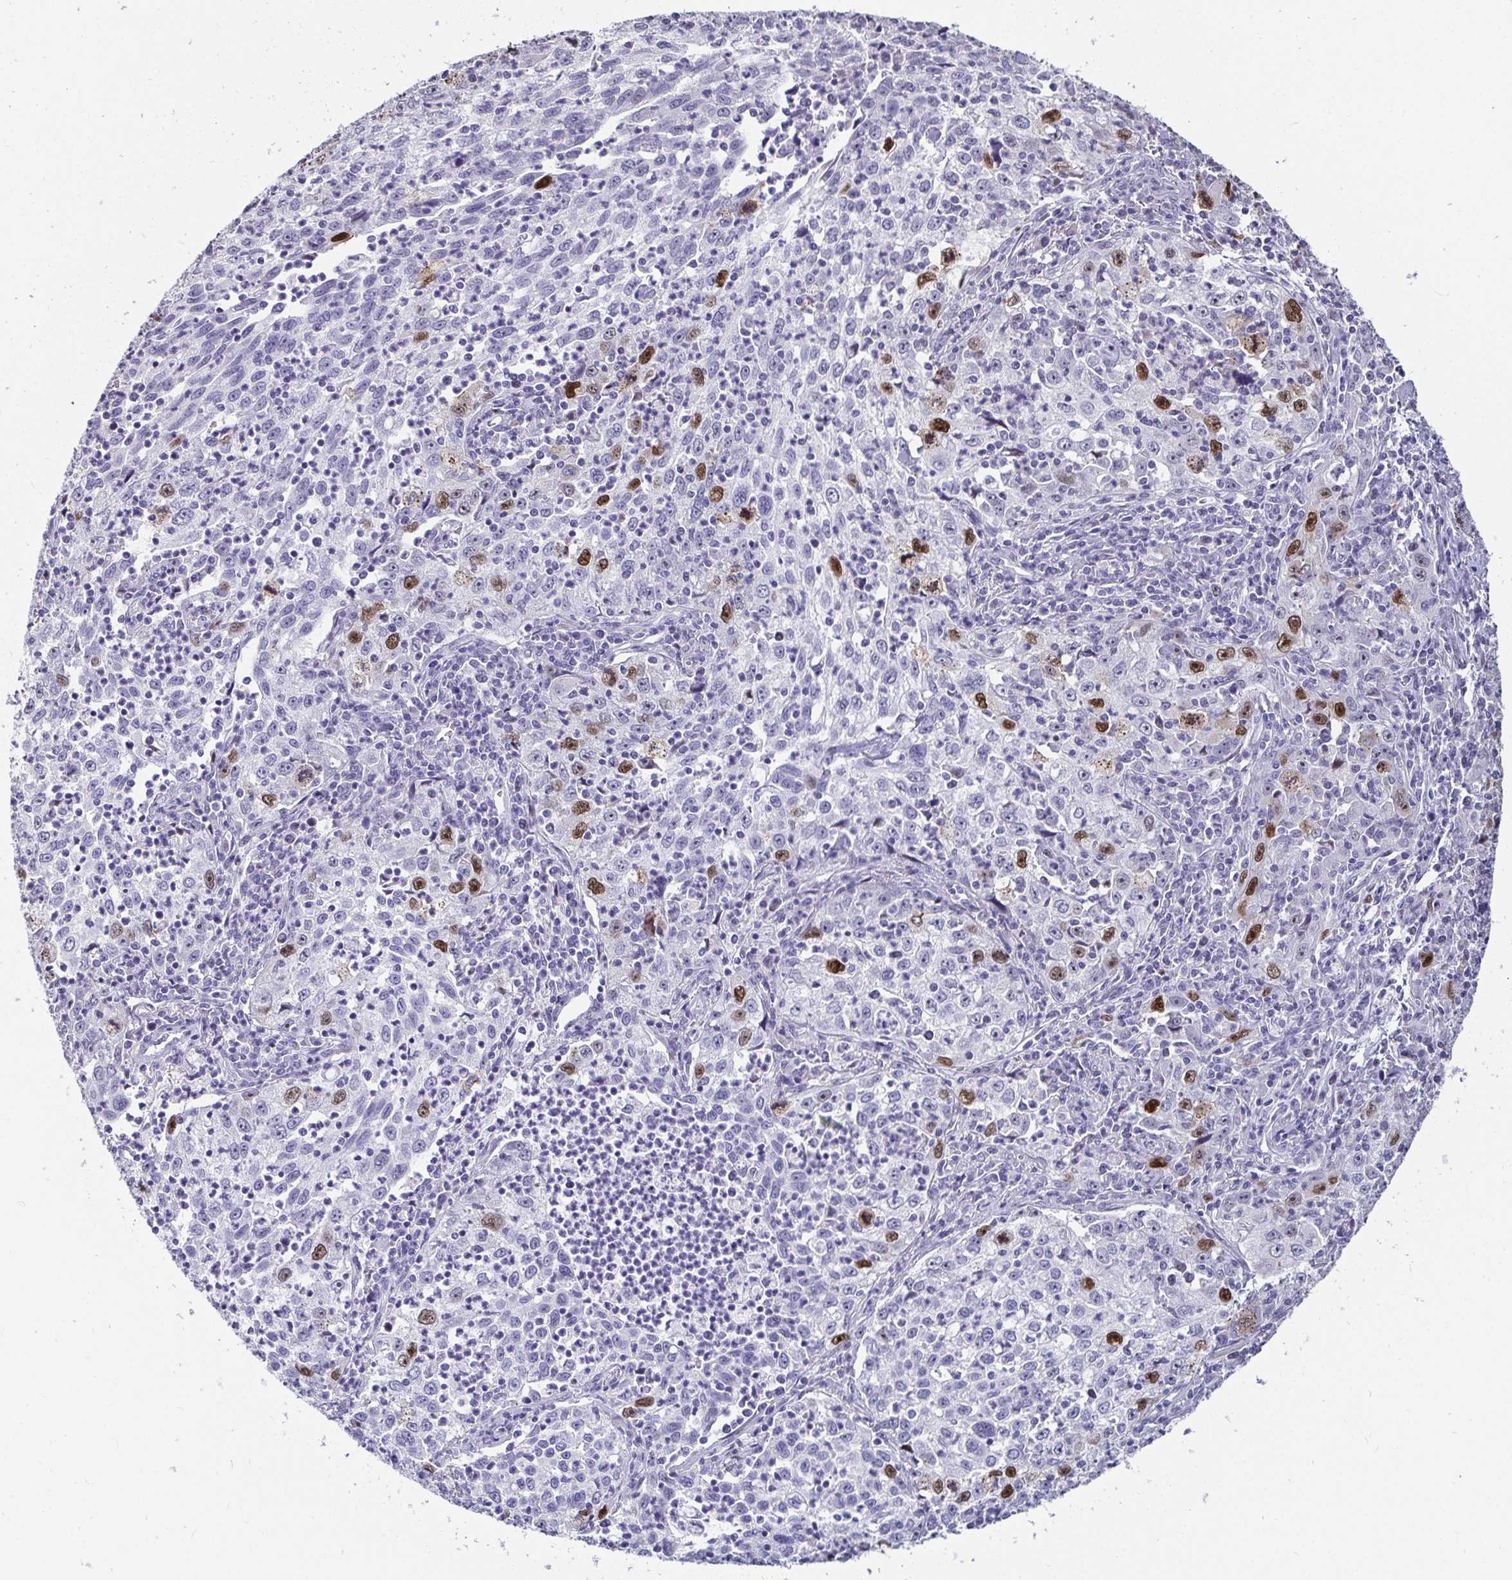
{"staining": {"intensity": "strong", "quantity": "25%-75%", "location": "nuclear"}, "tissue": "lung cancer", "cell_type": "Tumor cells", "image_type": "cancer", "snomed": [{"axis": "morphology", "description": "Squamous cell carcinoma, NOS"}, {"axis": "topography", "description": "Lung"}], "caption": "The image exhibits staining of lung cancer (squamous cell carcinoma), revealing strong nuclear protein staining (brown color) within tumor cells. The protein is shown in brown color, while the nuclei are stained blue.", "gene": "ANLN", "patient": {"sex": "male", "age": 71}}